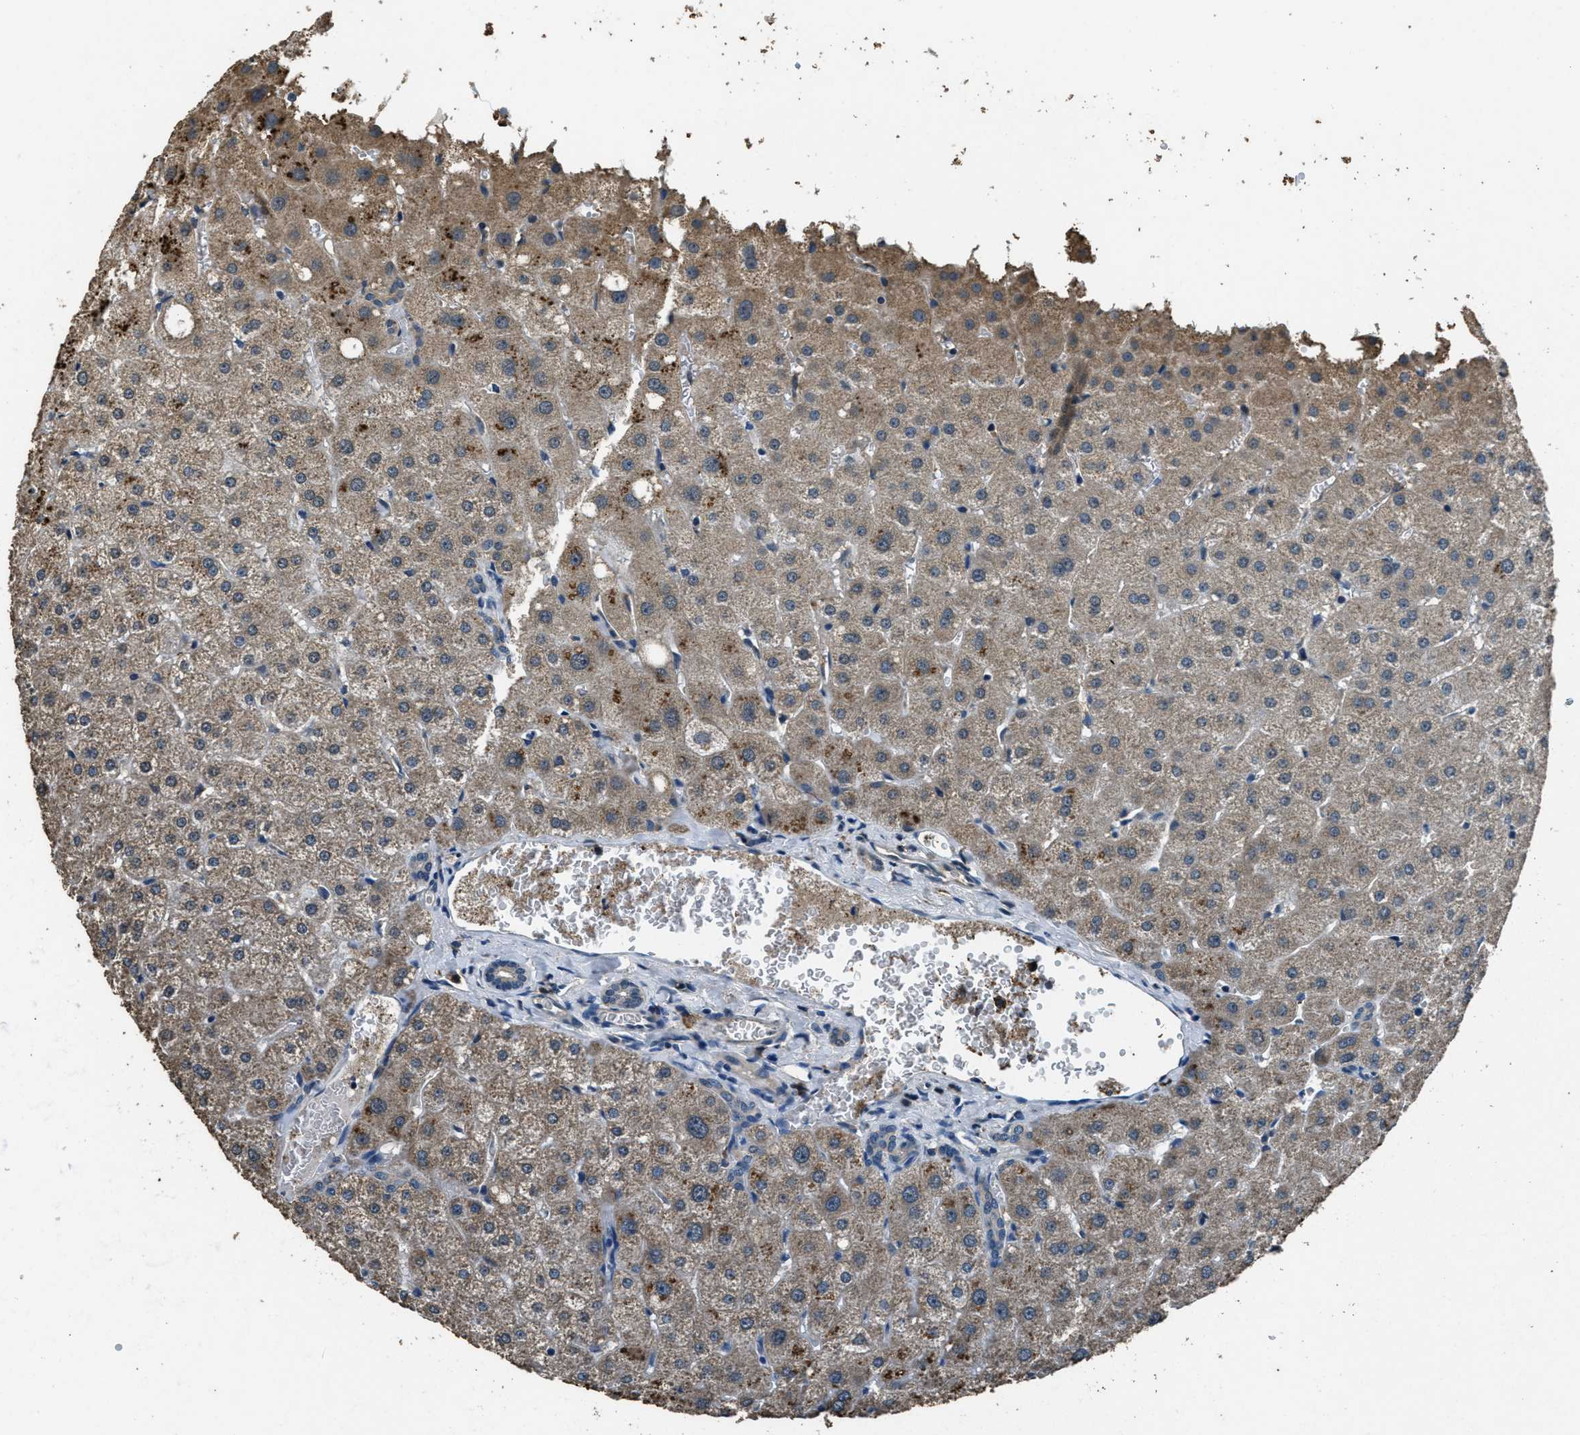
{"staining": {"intensity": "negative", "quantity": "none", "location": "none"}, "tissue": "liver", "cell_type": "Cholangiocytes", "image_type": "normal", "snomed": [{"axis": "morphology", "description": "Normal tissue, NOS"}, {"axis": "topography", "description": "Liver"}], "caption": "Liver was stained to show a protein in brown. There is no significant positivity in cholangiocytes. (Stains: DAB (3,3'-diaminobenzidine) IHC with hematoxylin counter stain, Microscopy: brightfield microscopy at high magnification).", "gene": "SALL3", "patient": {"sex": "male", "age": 73}}